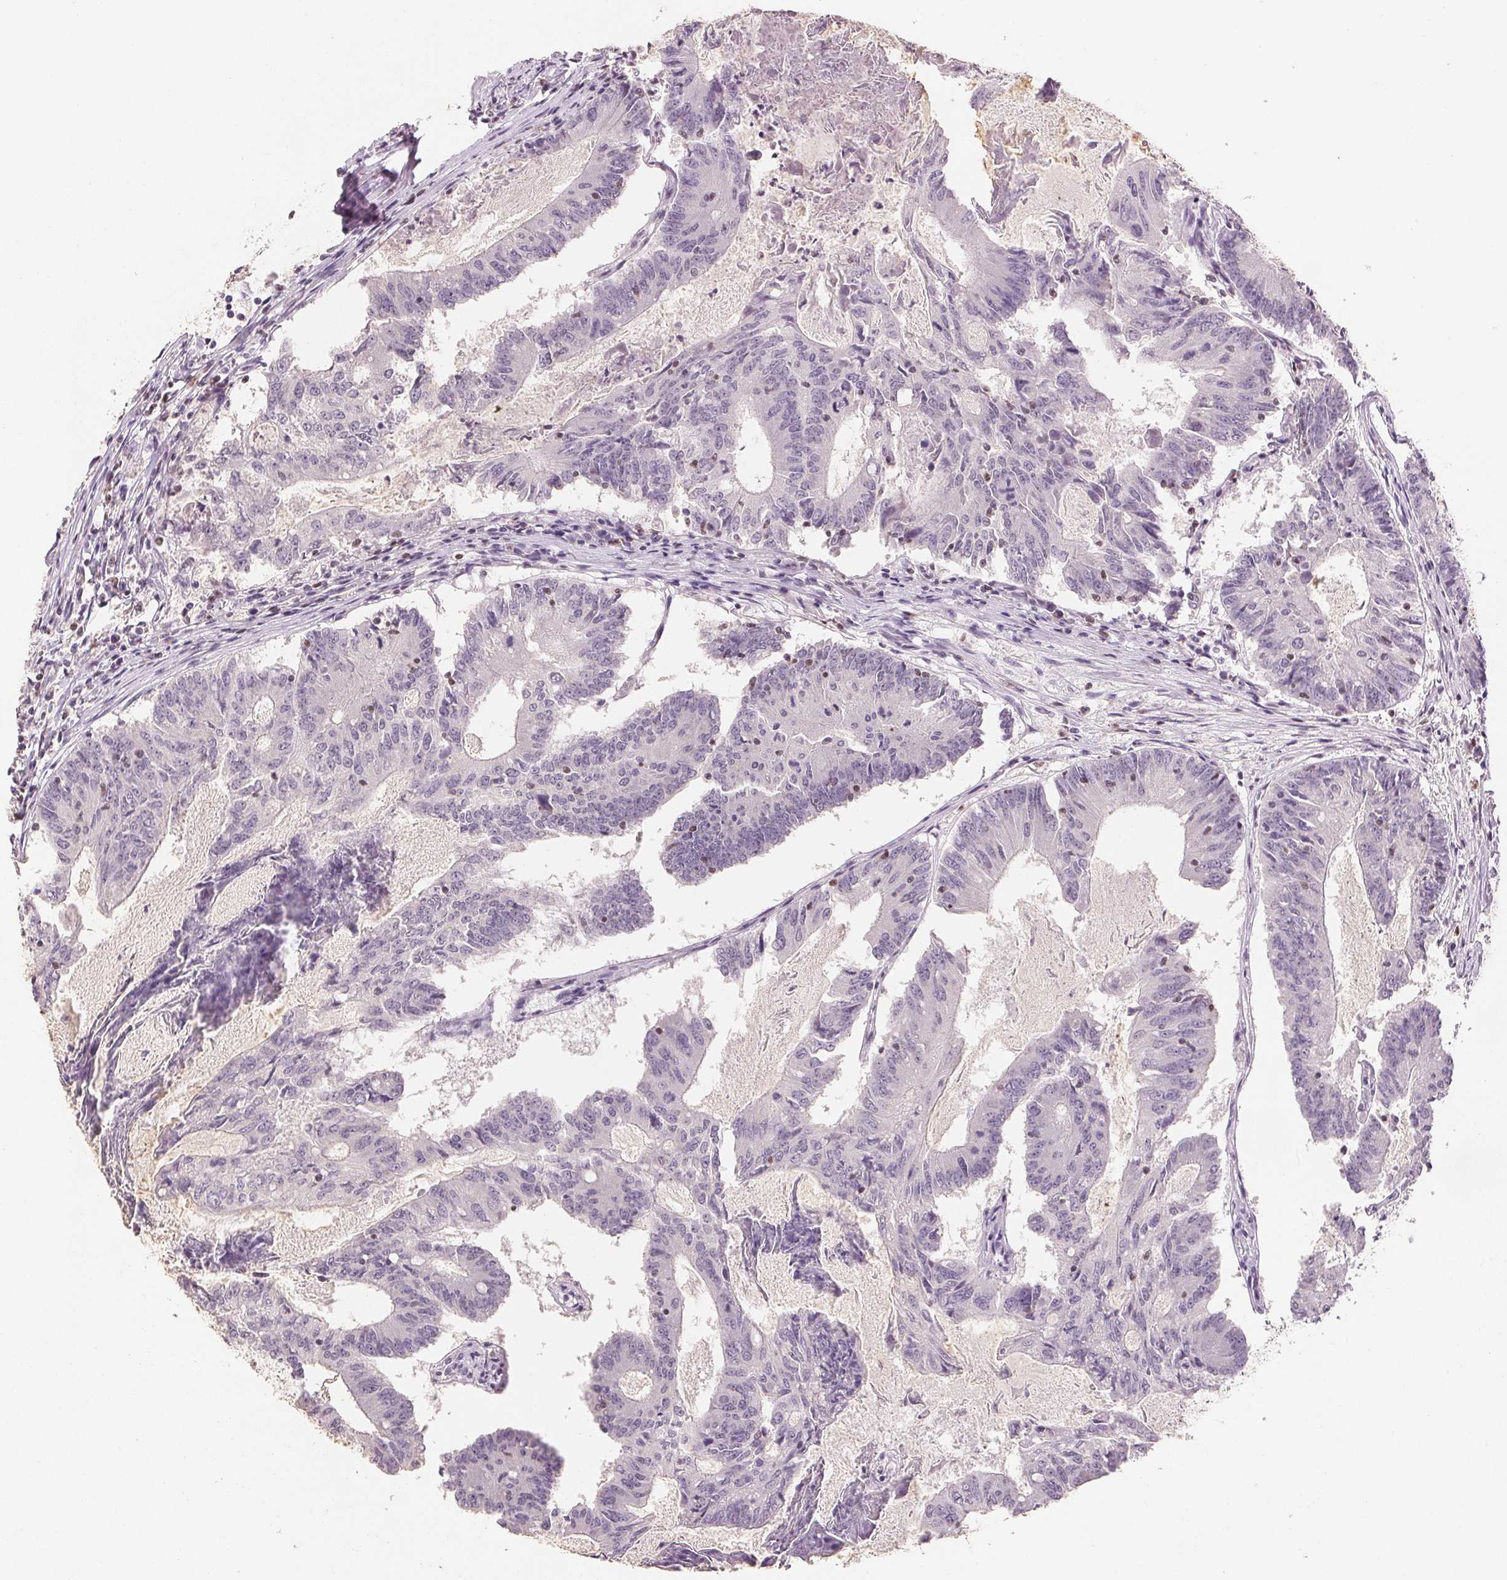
{"staining": {"intensity": "negative", "quantity": "none", "location": "none"}, "tissue": "colorectal cancer", "cell_type": "Tumor cells", "image_type": "cancer", "snomed": [{"axis": "morphology", "description": "Adenocarcinoma, NOS"}, {"axis": "topography", "description": "Colon"}], "caption": "Tumor cells show no significant positivity in colorectal cancer (adenocarcinoma).", "gene": "RUNX2", "patient": {"sex": "female", "age": 70}}